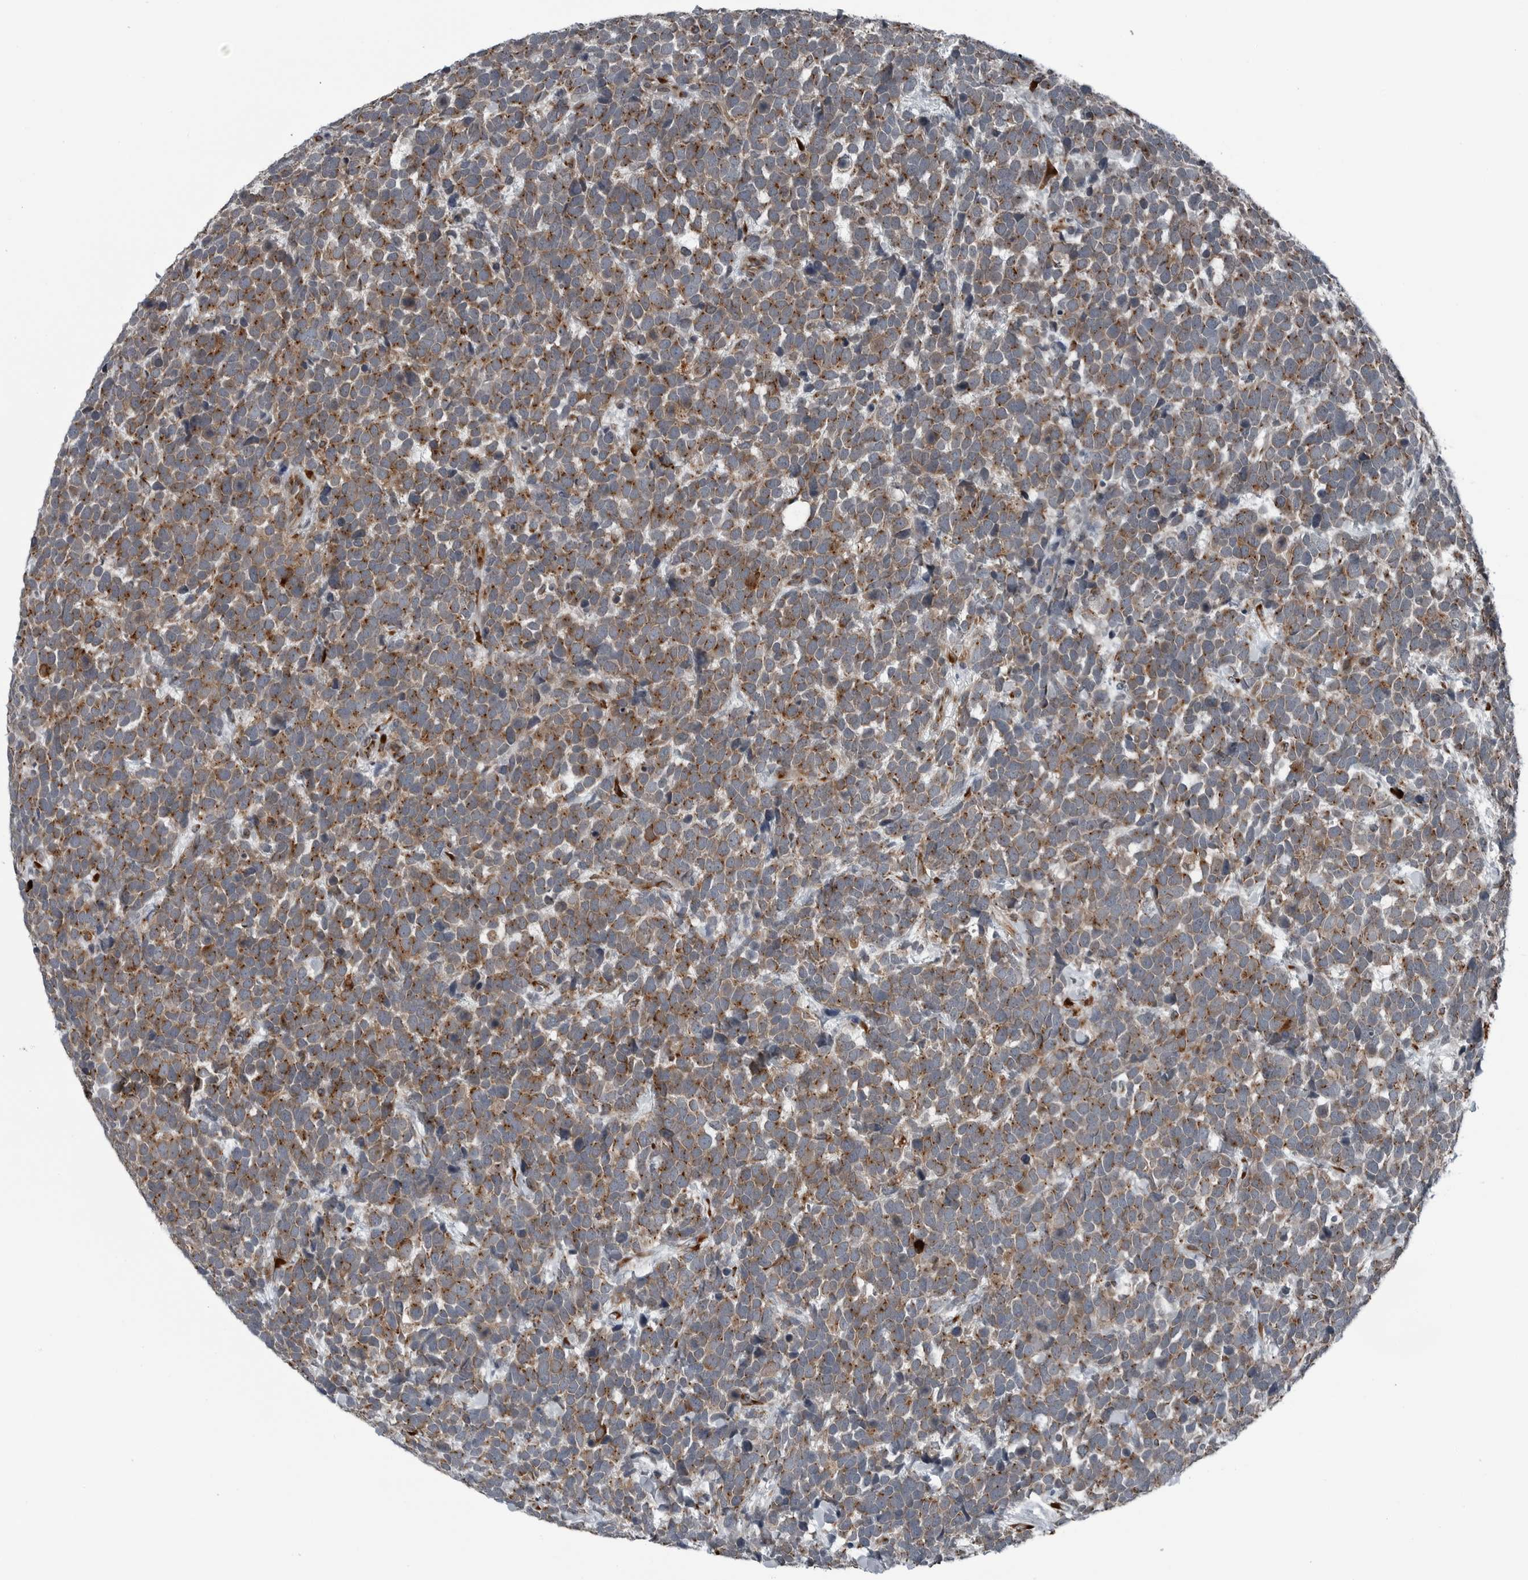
{"staining": {"intensity": "moderate", "quantity": "25%-75%", "location": "cytoplasmic/membranous"}, "tissue": "urothelial cancer", "cell_type": "Tumor cells", "image_type": "cancer", "snomed": [{"axis": "morphology", "description": "Urothelial carcinoma, High grade"}, {"axis": "topography", "description": "Urinary bladder"}], "caption": "An immunohistochemistry (IHC) micrograph of tumor tissue is shown. Protein staining in brown shows moderate cytoplasmic/membranous positivity in urothelial cancer within tumor cells.", "gene": "CEP85", "patient": {"sex": "female", "age": 82}}